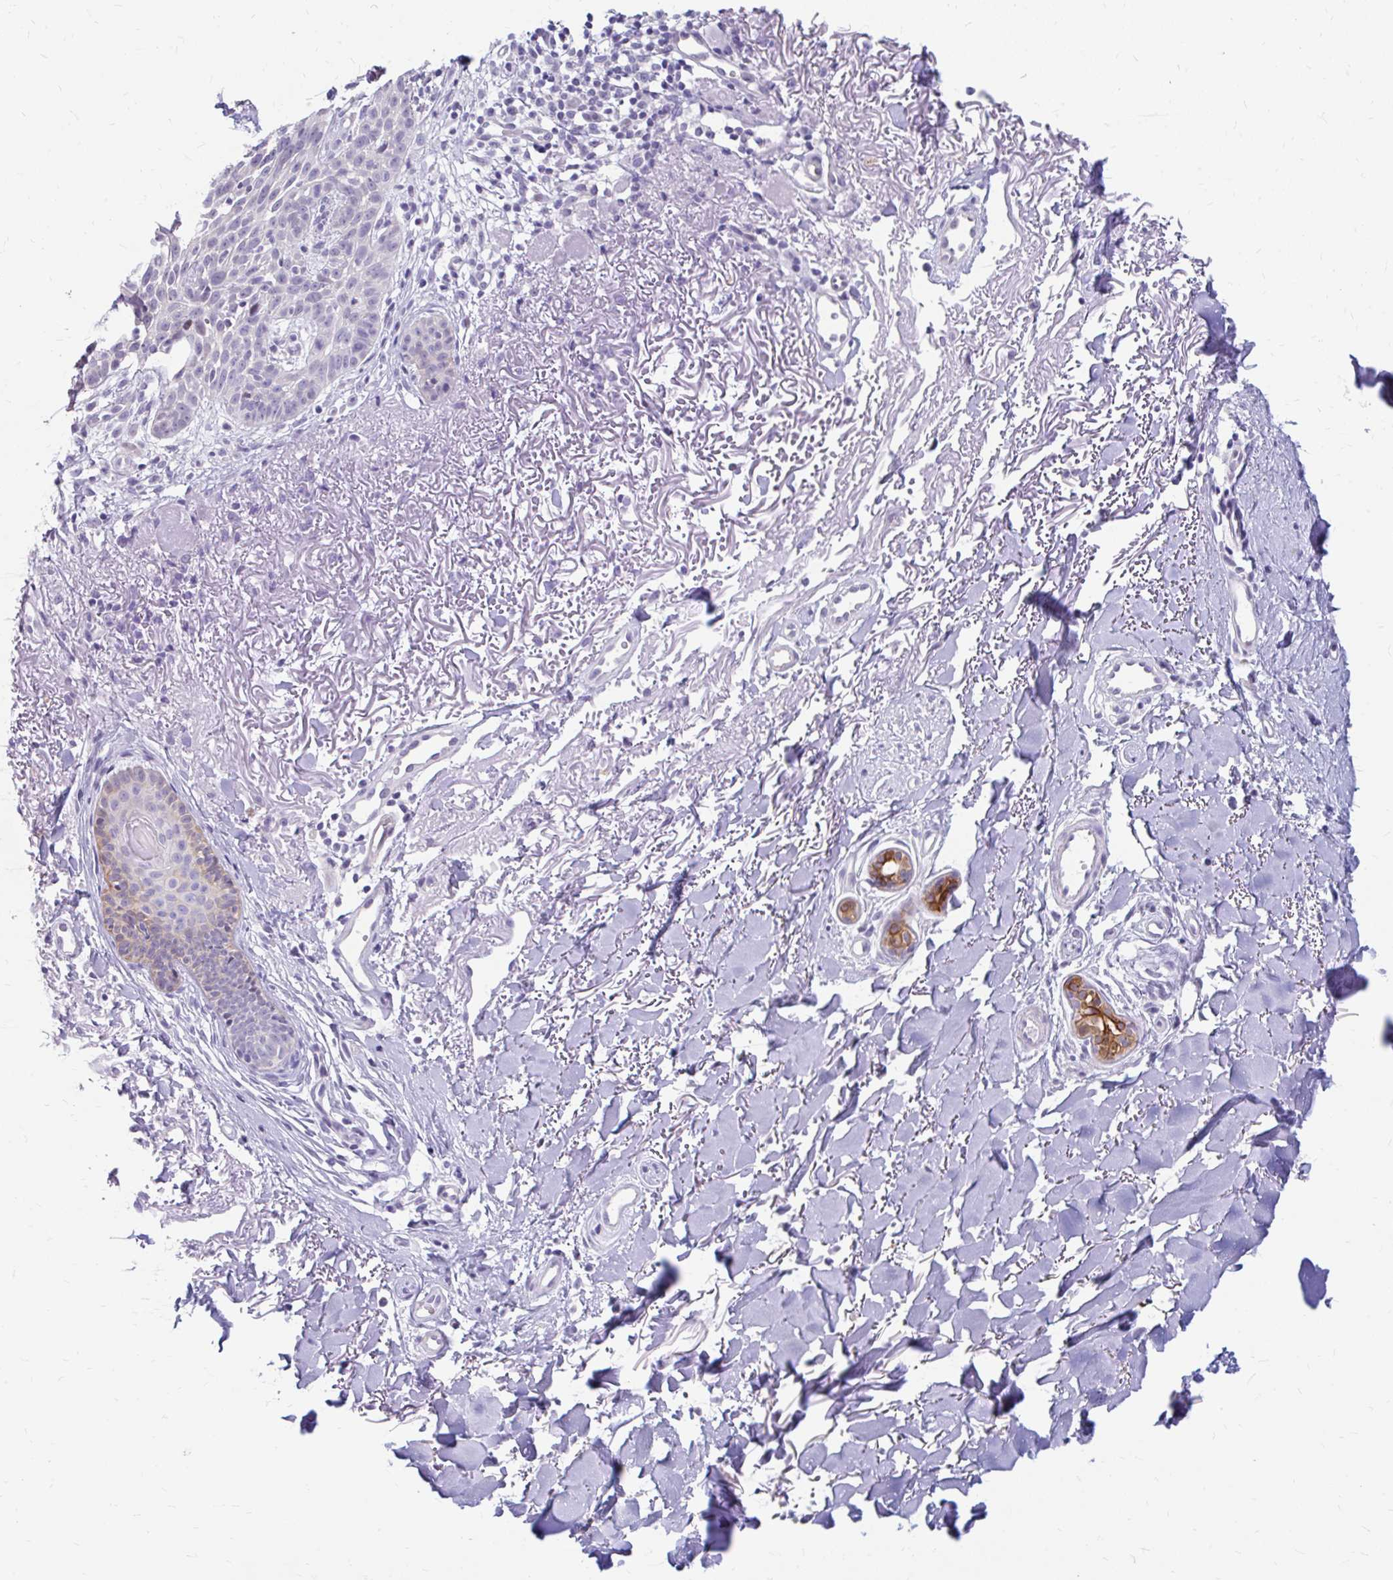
{"staining": {"intensity": "negative", "quantity": "none", "location": "none"}, "tissue": "skin cancer", "cell_type": "Tumor cells", "image_type": "cancer", "snomed": [{"axis": "morphology", "description": "Basal cell carcinoma"}, {"axis": "topography", "description": "Skin"}], "caption": "Tumor cells show no significant positivity in skin cancer (basal cell carcinoma).", "gene": "RGS16", "patient": {"sex": "female", "age": 82}}